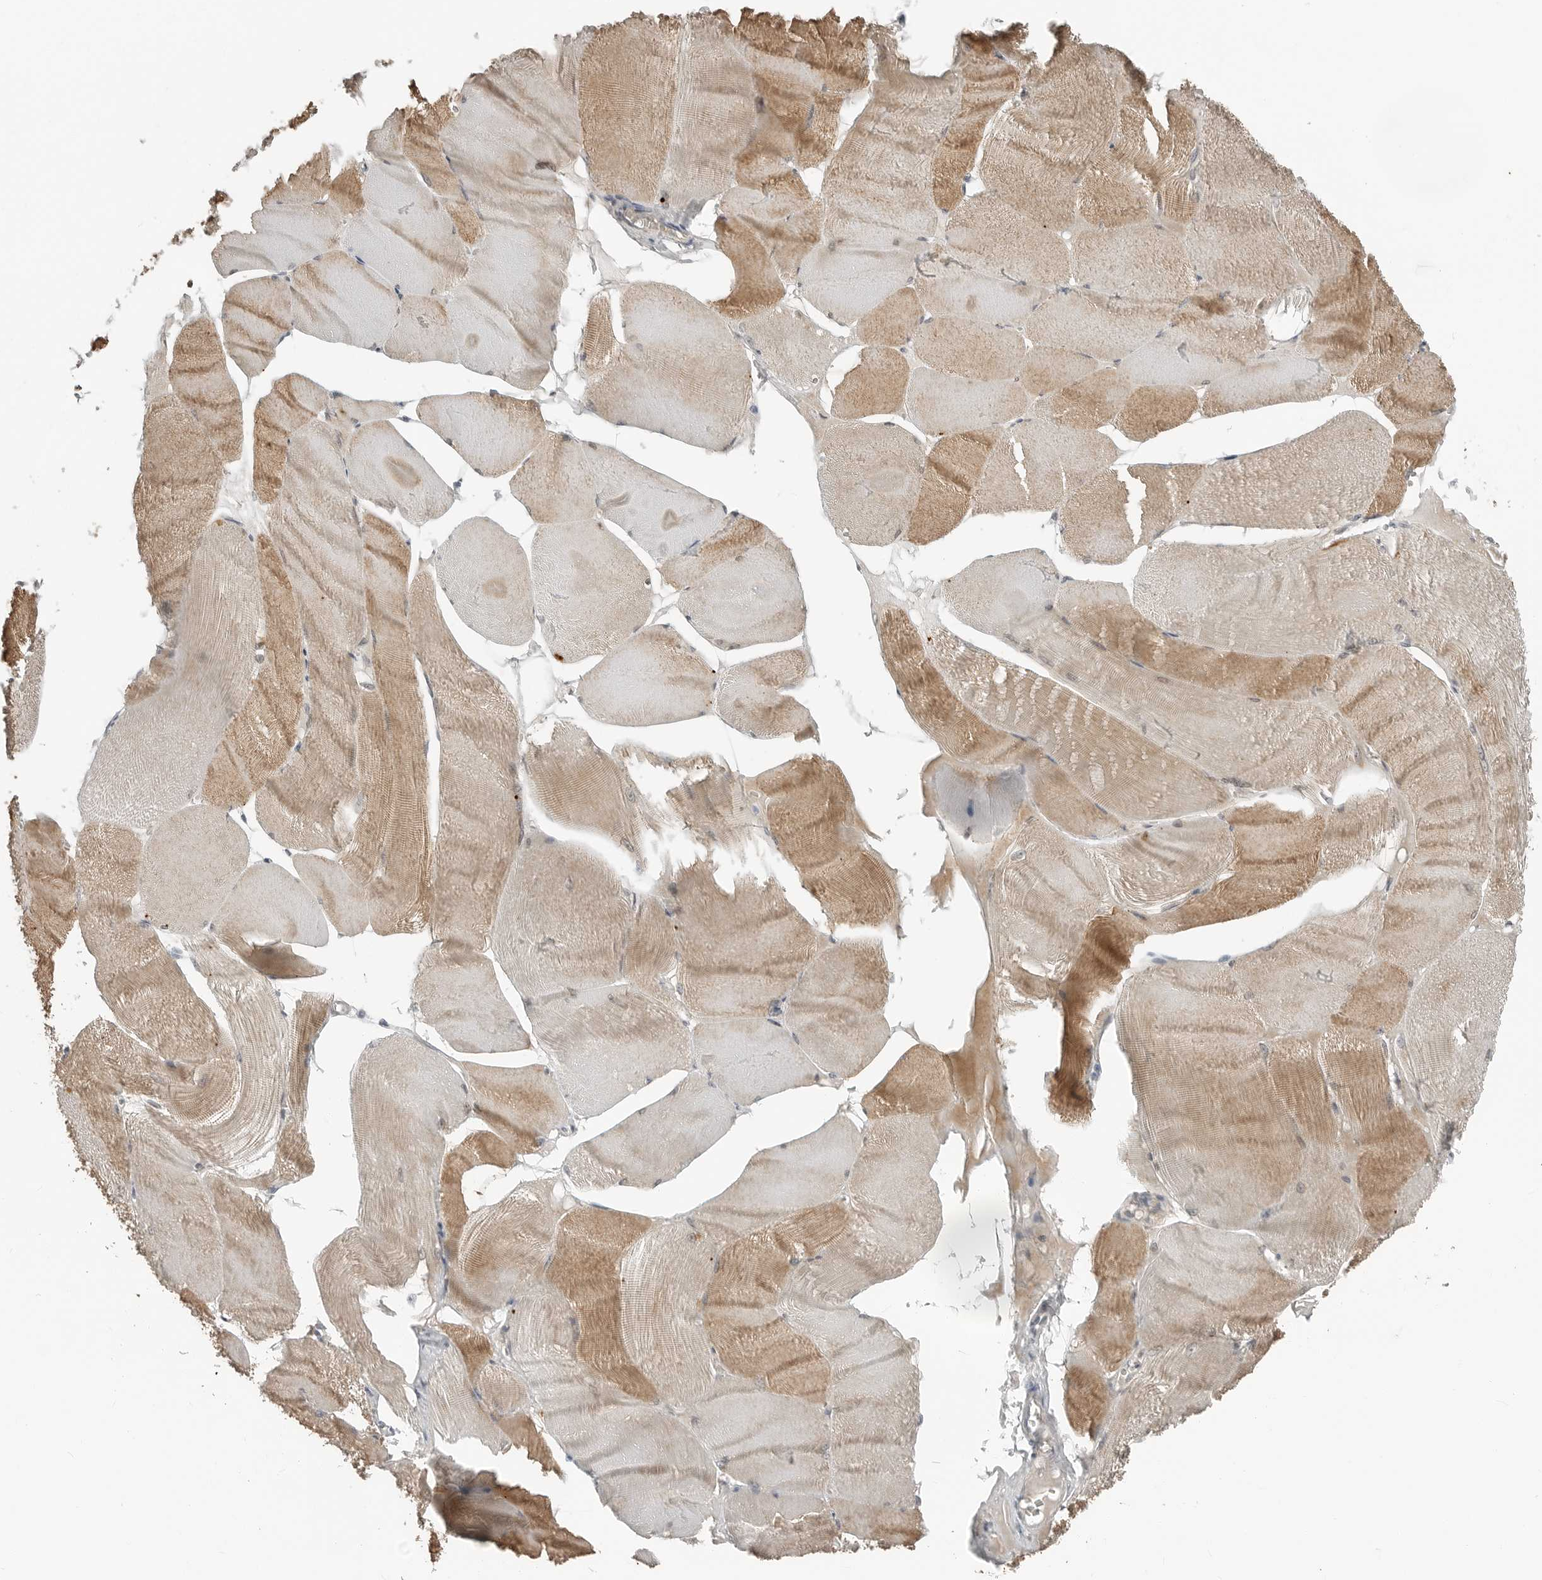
{"staining": {"intensity": "moderate", "quantity": ">75%", "location": "cytoplasmic/membranous"}, "tissue": "skeletal muscle", "cell_type": "Myocytes", "image_type": "normal", "snomed": [{"axis": "morphology", "description": "Normal tissue, NOS"}, {"axis": "morphology", "description": "Basal cell carcinoma"}, {"axis": "topography", "description": "Skeletal muscle"}], "caption": "A histopathology image of skeletal muscle stained for a protein demonstrates moderate cytoplasmic/membranous brown staining in myocytes. (Stains: DAB (3,3'-diaminobenzidine) in brown, nuclei in blue, Microscopy: brightfield microscopy at high magnification).", "gene": "FCRLB", "patient": {"sex": "female", "age": 64}}